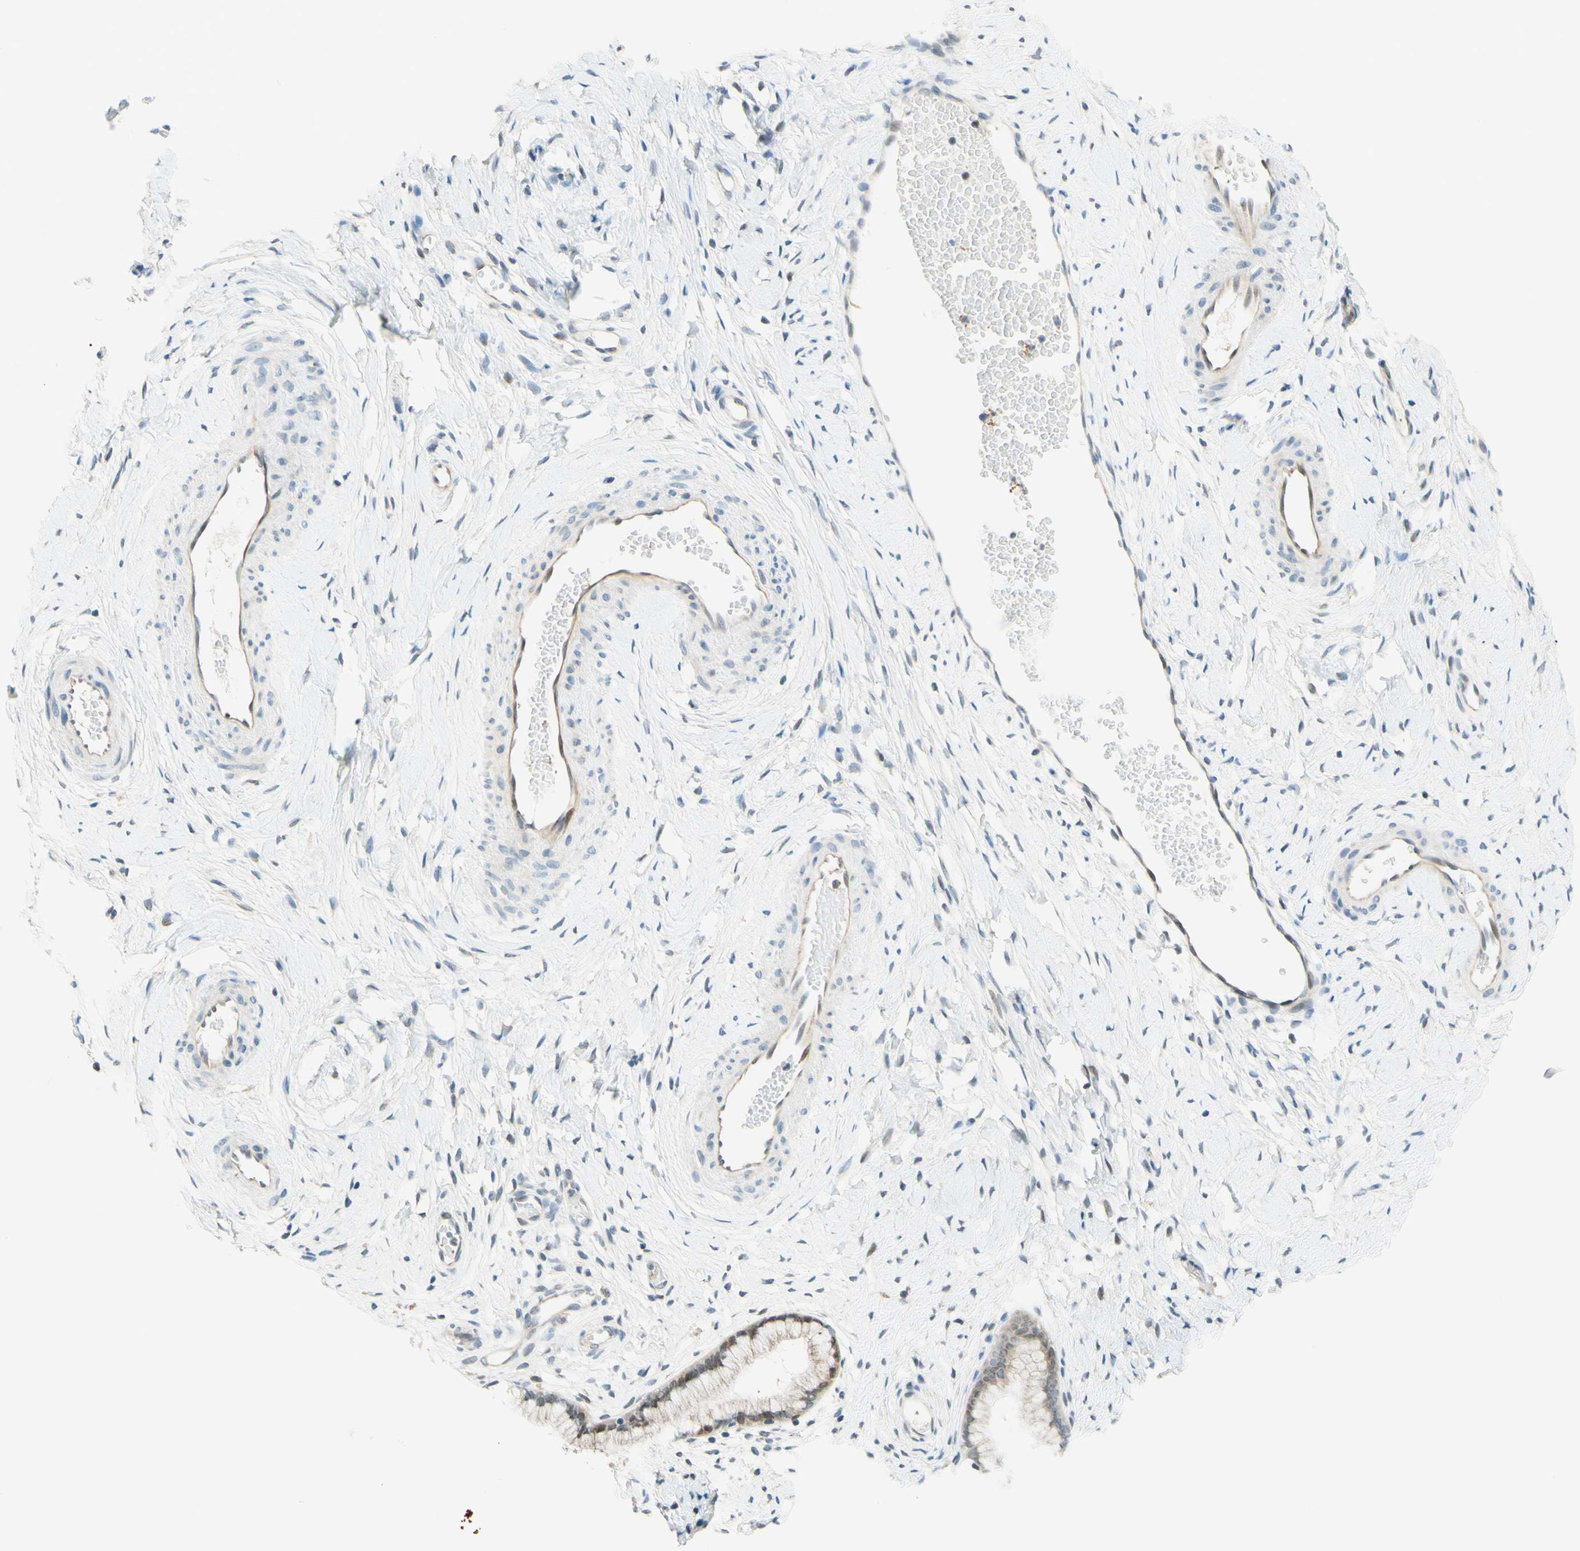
{"staining": {"intensity": "weak", "quantity": "25%-75%", "location": "cytoplasmic/membranous,nuclear"}, "tissue": "cervix", "cell_type": "Glandular cells", "image_type": "normal", "snomed": [{"axis": "morphology", "description": "Normal tissue, NOS"}, {"axis": "topography", "description": "Cervix"}], "caption": "The immunohistochemical stain highlights weak cytoplasmic/membranous,nuclear expression in glandular cells of unremarkable cervix. (brown staining indicates protein expression, while blue staining denotes nuclei).", "gene": "C2CD2L", "patient": {"sex": "female", "age": 65}}